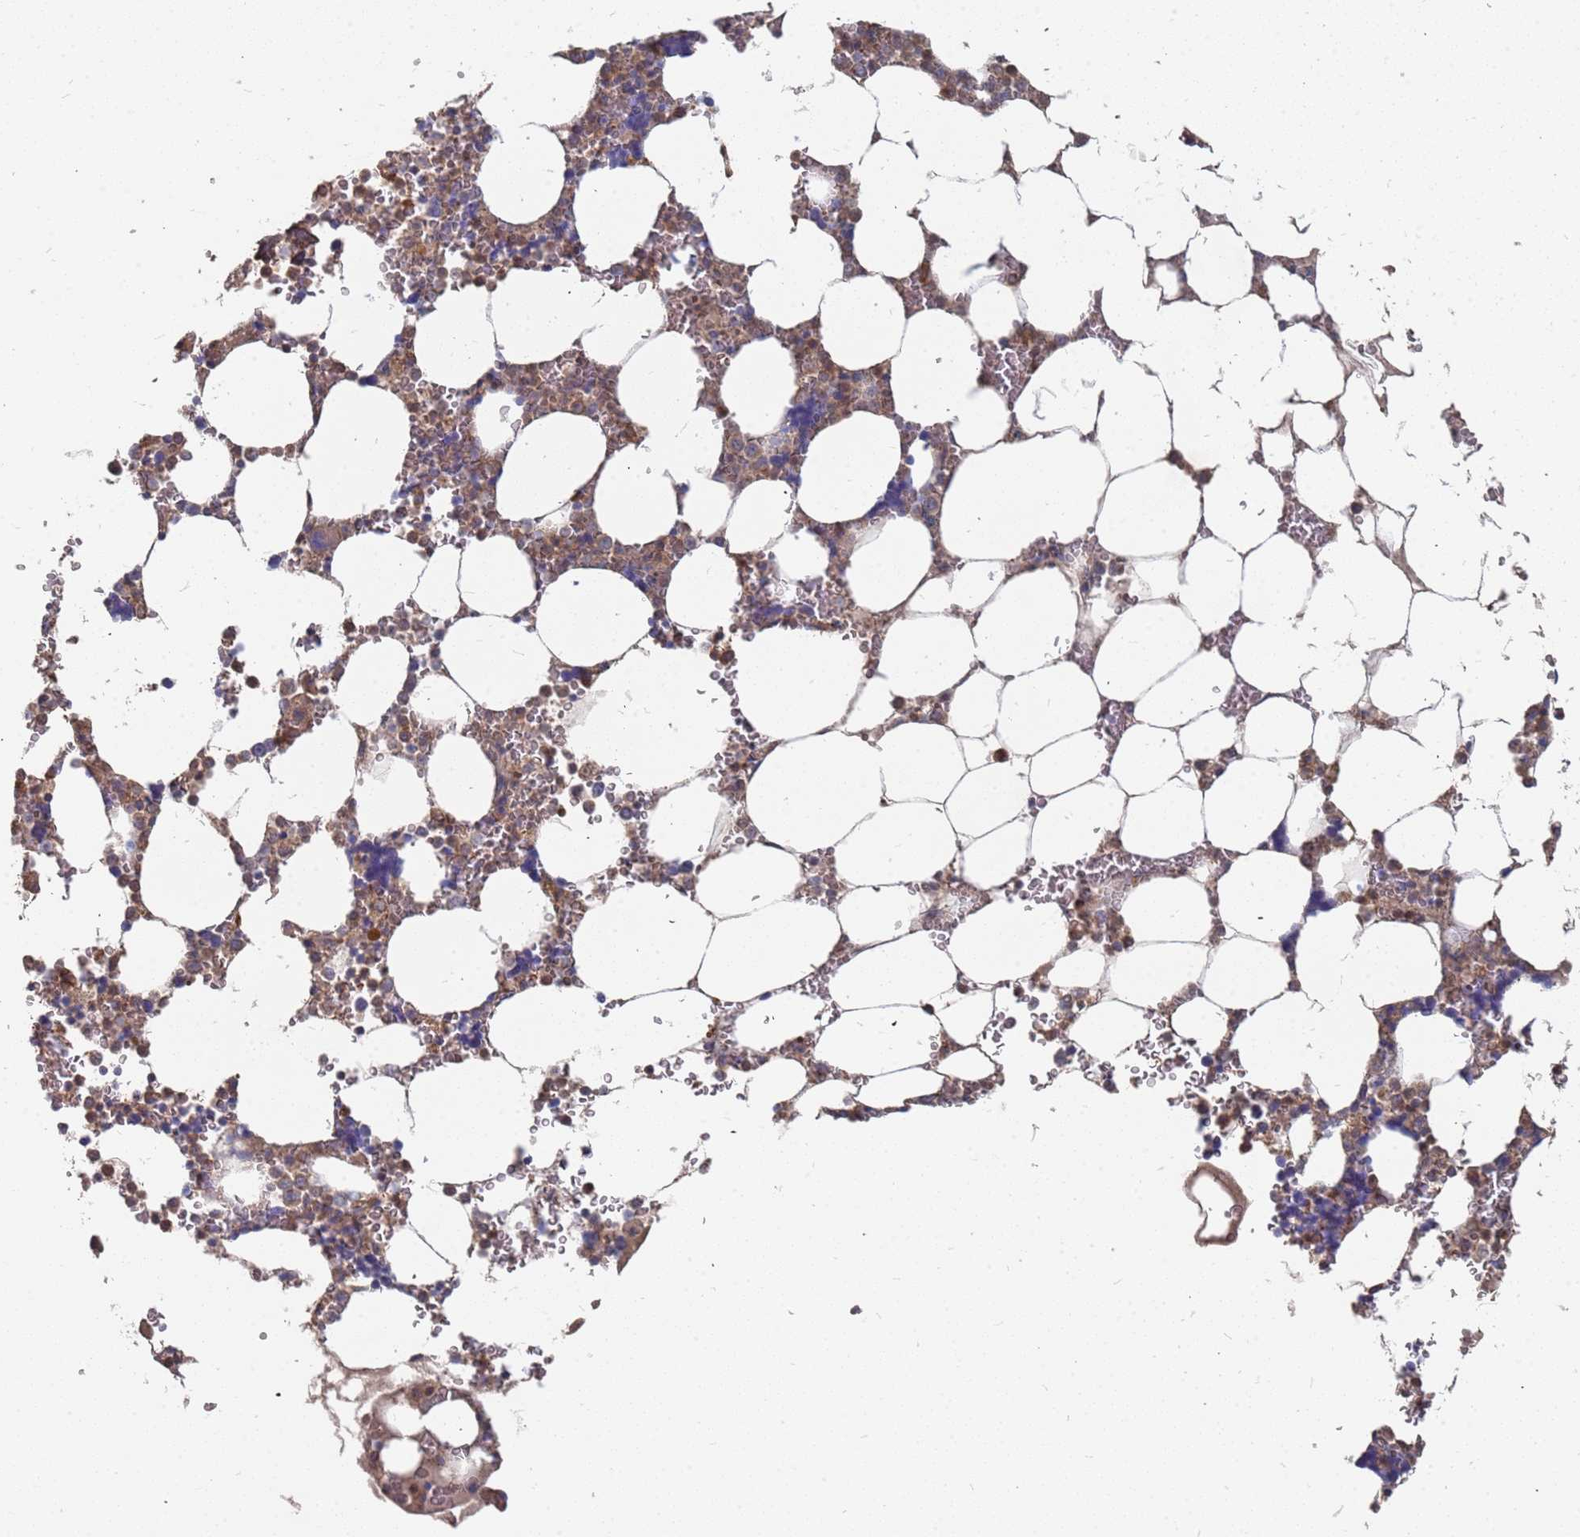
{"staining": {"intensity": "weak", "quantity": ">75%", "location": "cytoplasmic/membranous"}, "tissue": "bone marrow", "cell_type": "Hematopoietic cells", "image_type": "normal", "snomed": [{"axis": "morphology", "description": "Normal tissue, NOS"}, {"axis": "topography", "description": "Bone marrow"}], "caption": "Bone marrow stained with immunohistochemistry (IHC) shows weak cytoplasmic/membranous positivity in about >75% of hematopoietic cells.", "gene": "TCEANC2", "patient": {"sex": "male", "age": 64}}